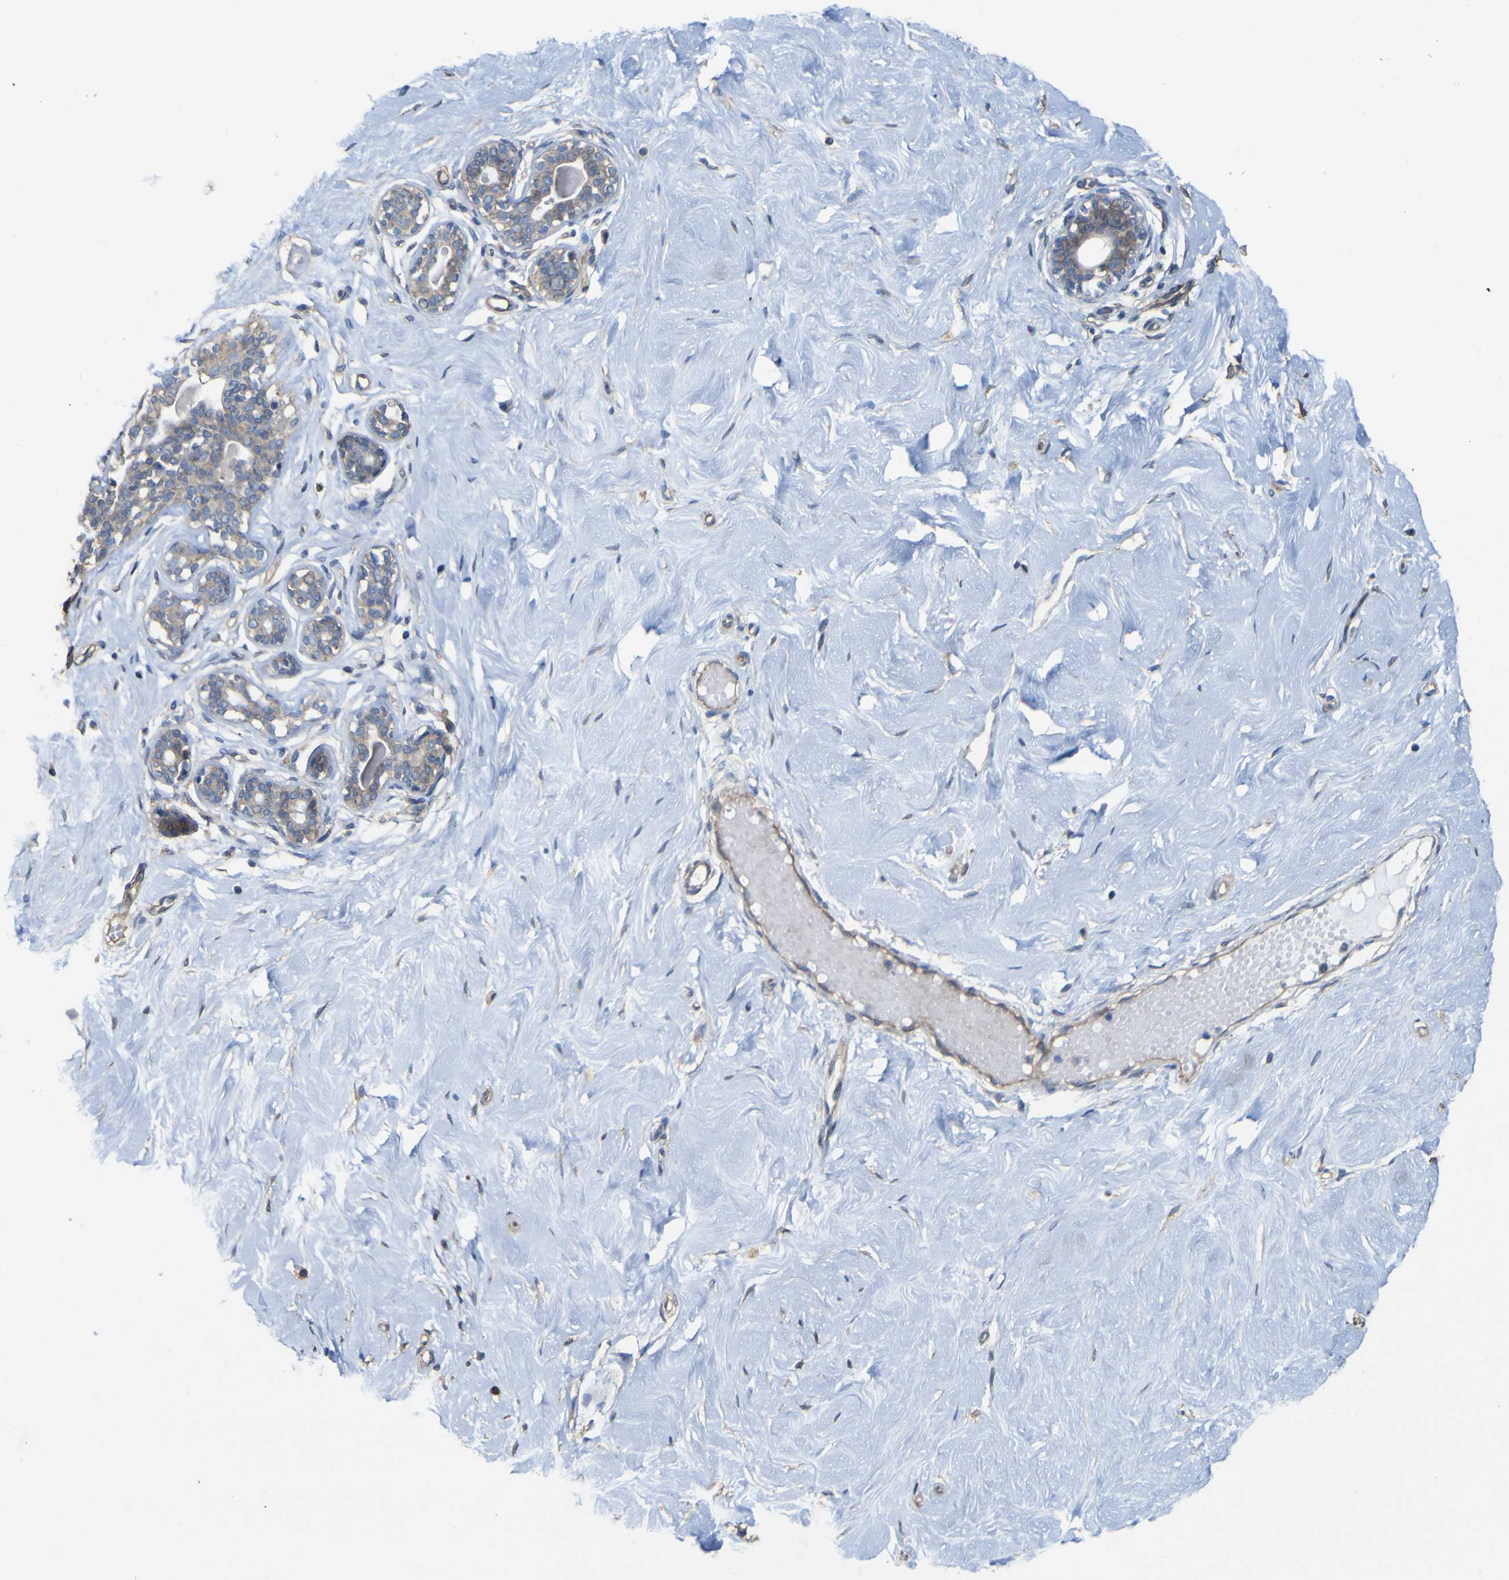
{"staining": {"intensity": "strong", "quantity": ">75%", "location": "cytoplasmic/membranous"}, "tissue": "breast", "cell_type": "Adipocytes", "image_type": "normal", "snomed": [{"axis": "morphology", "description": "Normal tissue, NOS"}, {"axis": "topography", "description": "Breast"}], "caption": "The immunohistochemical stain labels strong cytoplasmic/membranous positivity in adipocytes of unremarkable breast.", "gene": "TNFSF15", "patient": {"sex": "female", "age": 23}}